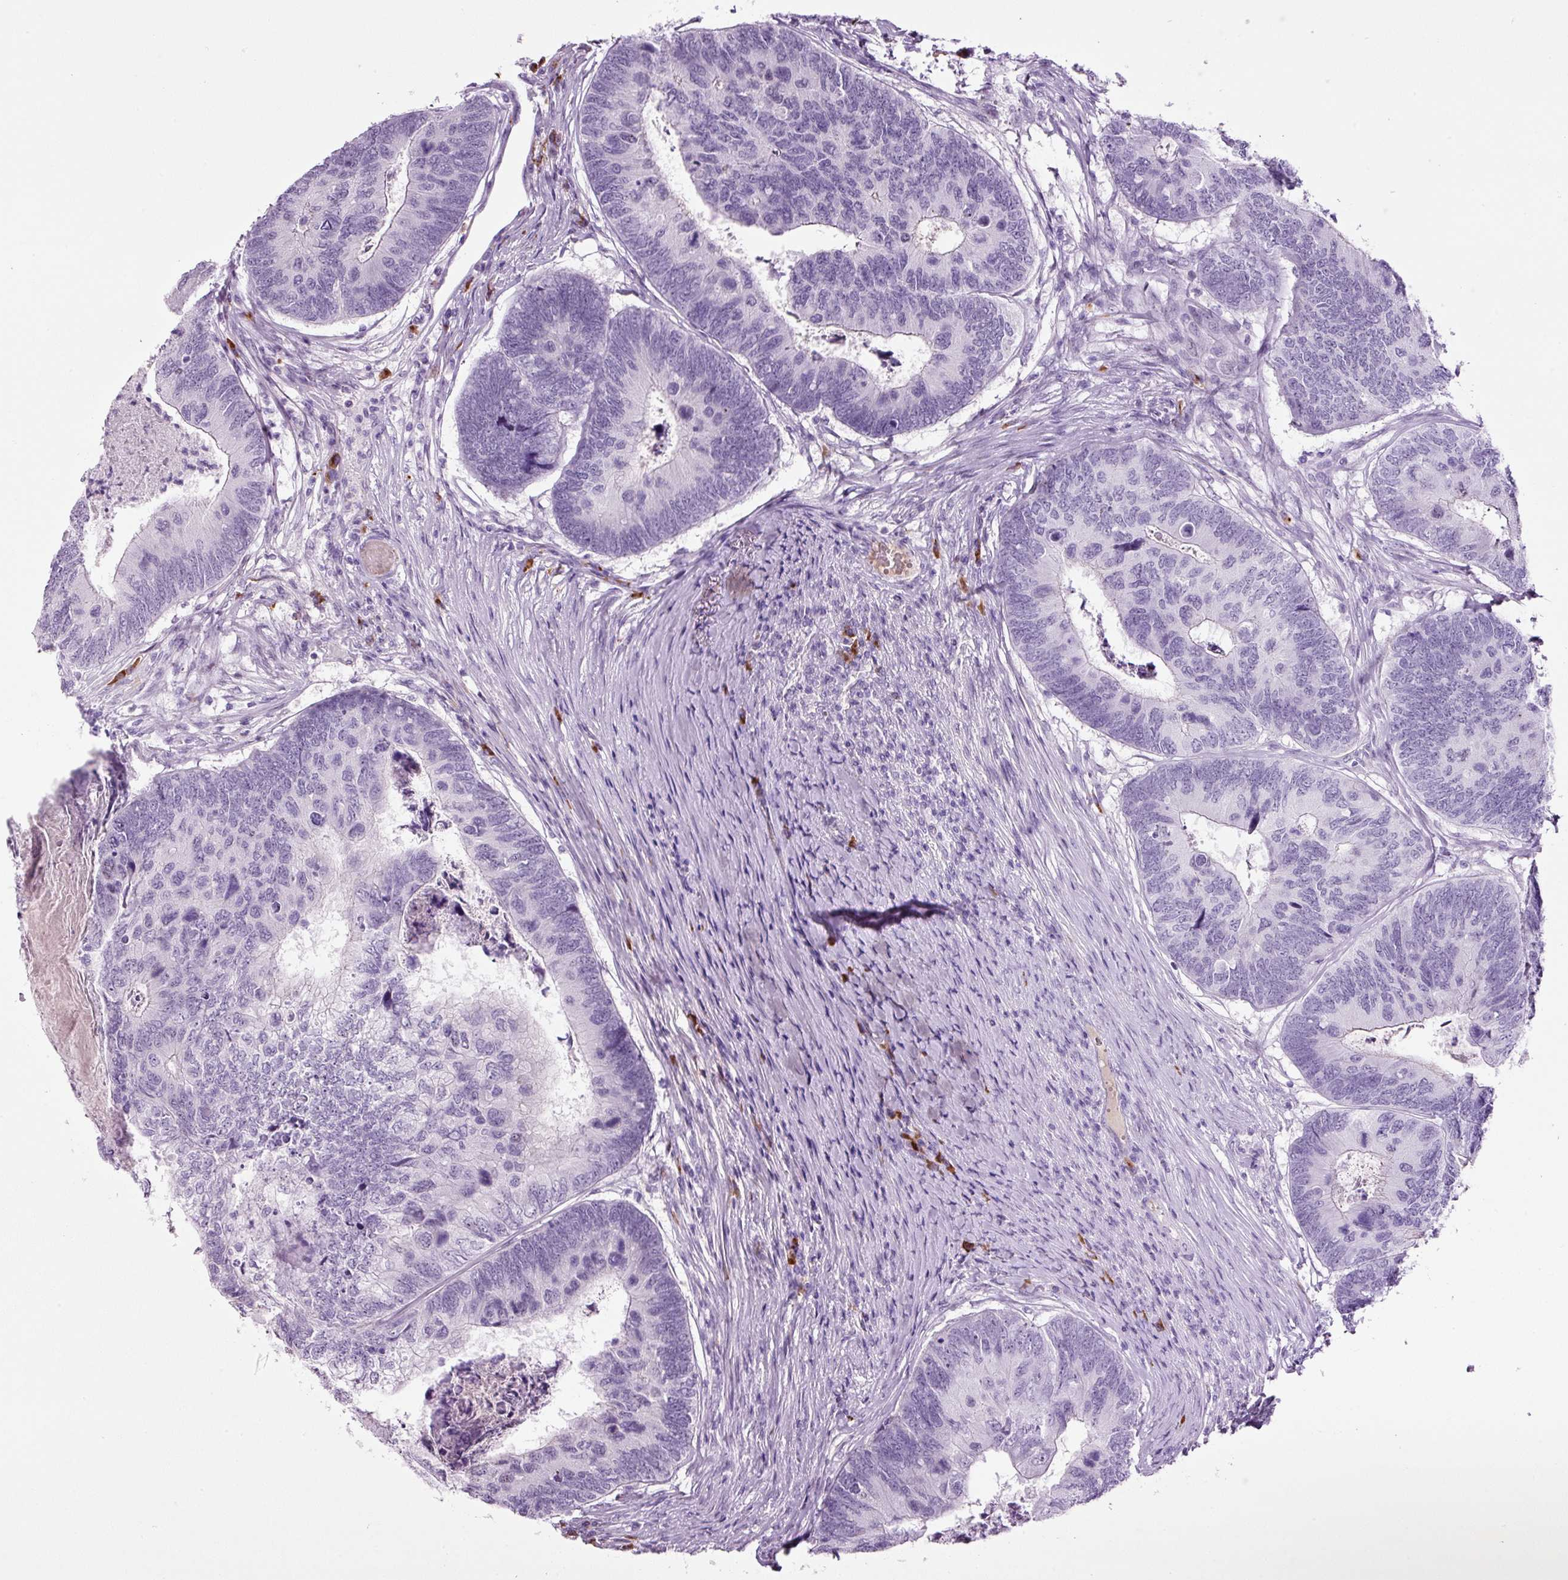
{"staining": {"intensity": "negative", "quantity": "none", "location": "none"}, "tissue": "colorectal cancer", "cell_type": "Tumor cells", "image_type": "cancer", "snomed": [{"axis": "morphology", "description": "Adenocarcinoma, NOS"}, {"axis": "topography", "description": "Colon"}], "caption": "A high-resolution histopathology image shows immunohistochemistry staining of adenocarcinoma (colorectal), which shows no significant expression in tumor cells.", "gene": "KLF1", "patient": {"sex": "female", "age": 67}}